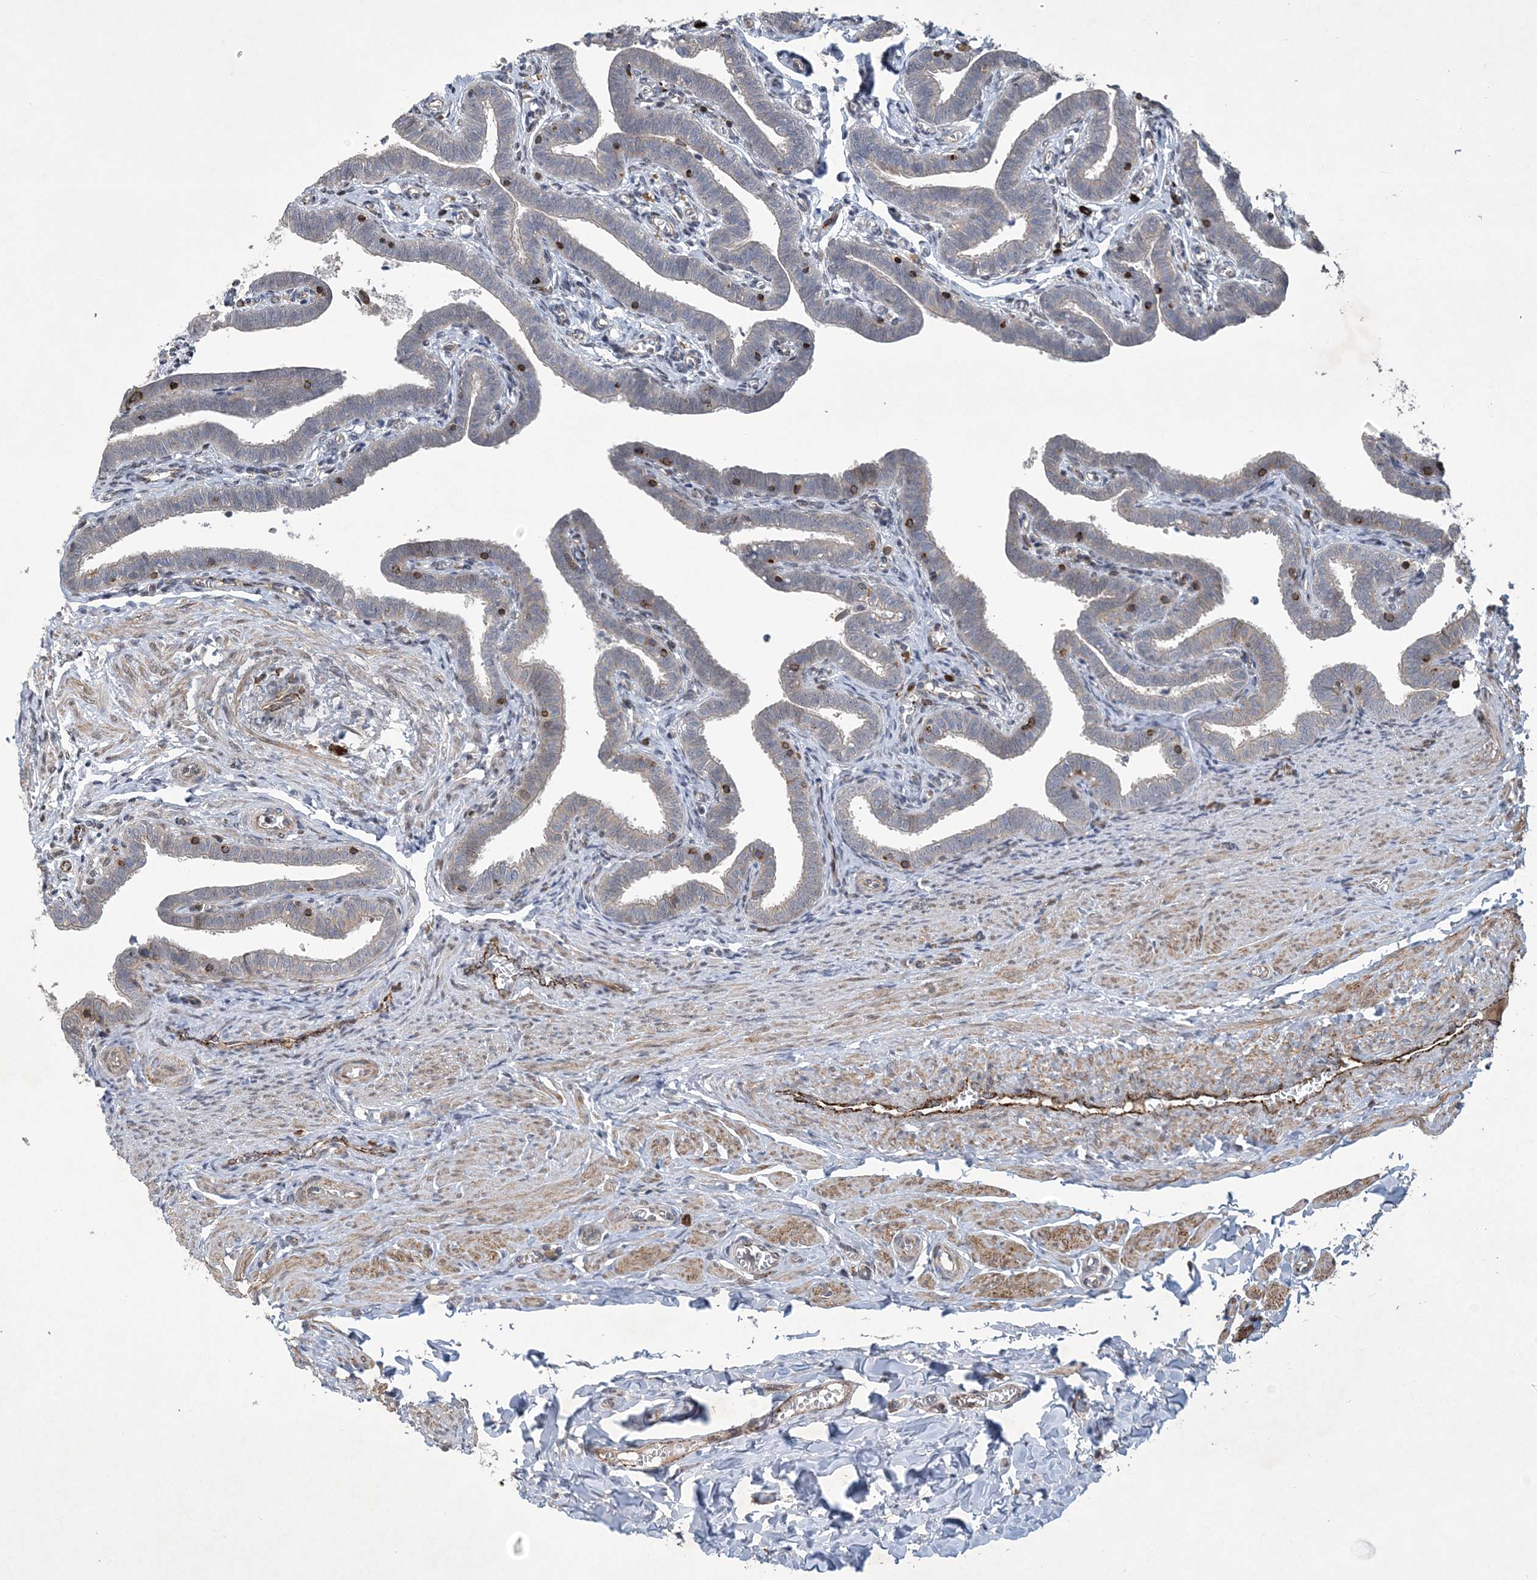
{"staining": {"intensity": "weak", "quantity": "<25%", "location": "cytoplasmic/membranous"}, "tissue": "fallopian tube", "cell_type": "Glandular cells", "image_type": "normal", "snomed": [{"axis": "morphology", "description": "Normal tissue, NOS"}, {"axis": "topography", "description": "Fallopian tube"}], "caption": "Glandular cells show no significant staining in unremarkable fallopian tube. The staining was performed using DAB (3,3'-diaminobenzidine) to visualize the protein expression in brown, while the nuclei were stained in blue with hematoxylin (Magnification: 20x).", "gene": "N4BP2", "patient": {"sex": "female", "age": 36}}